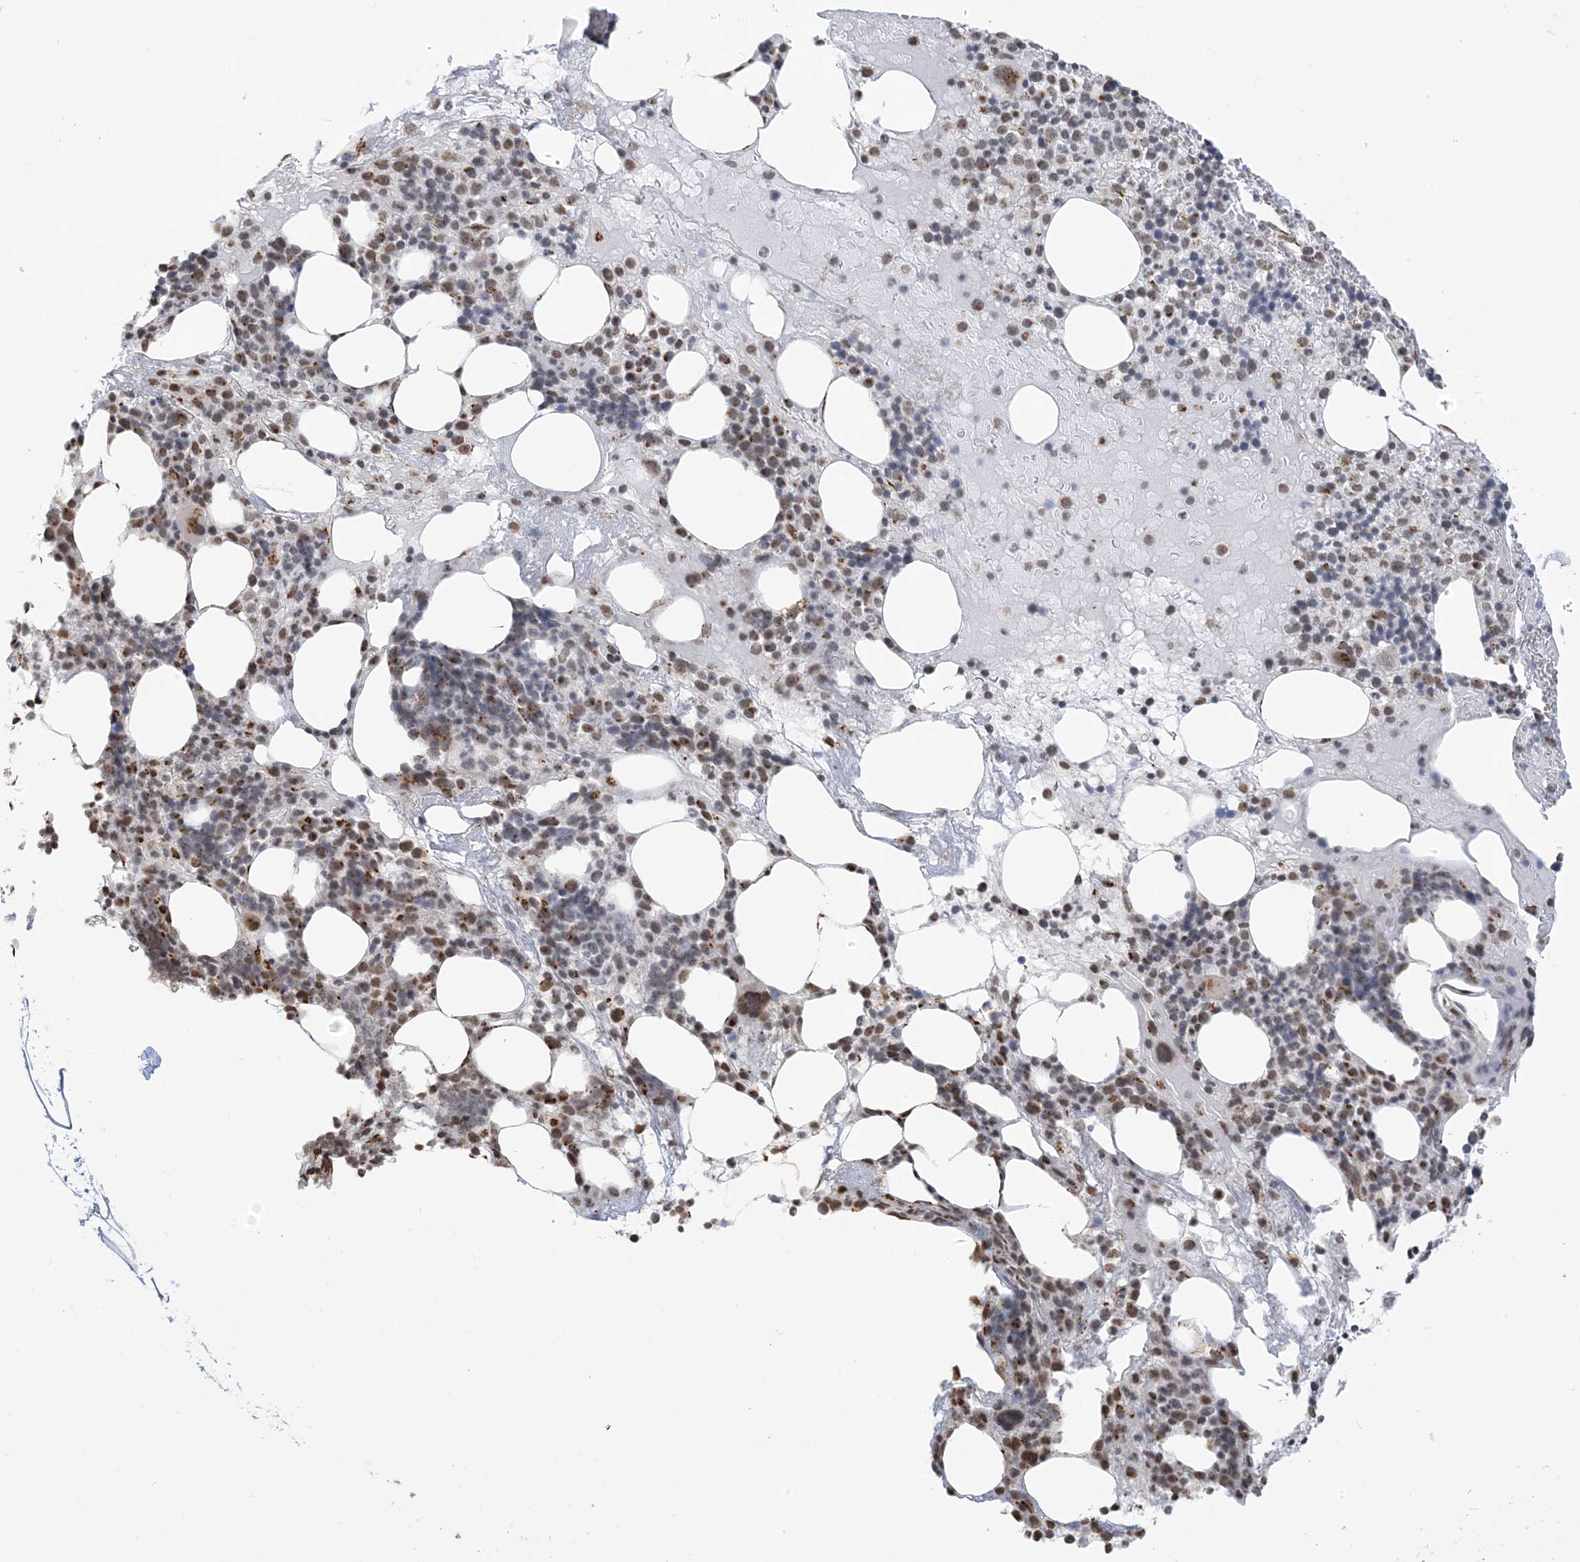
{"staining": {"intensity": "moderate", "quantity": "25%-75%", "location": "cytoplasmic/membranous,nuclear"}, "tissue": "bone marrow", "cell_type": "Hematopoietic cells", "image_type": "normal", "snomed": [{"axis": "morphology", "description": "Normal tissue, NOS"}, {"axis": "morphology", "description": "Inflammation, NOS"}, {"axis": "topography", "description": "Bone marrow"}], "caption": "A histopathology image of human bone marrow stained for a protein shows moderate cytoplasmic/membranous,nuclear brown staining in hematopoietic cells.", "gene": "GPR107", "patient": {"sex": "female", "age": 77}}